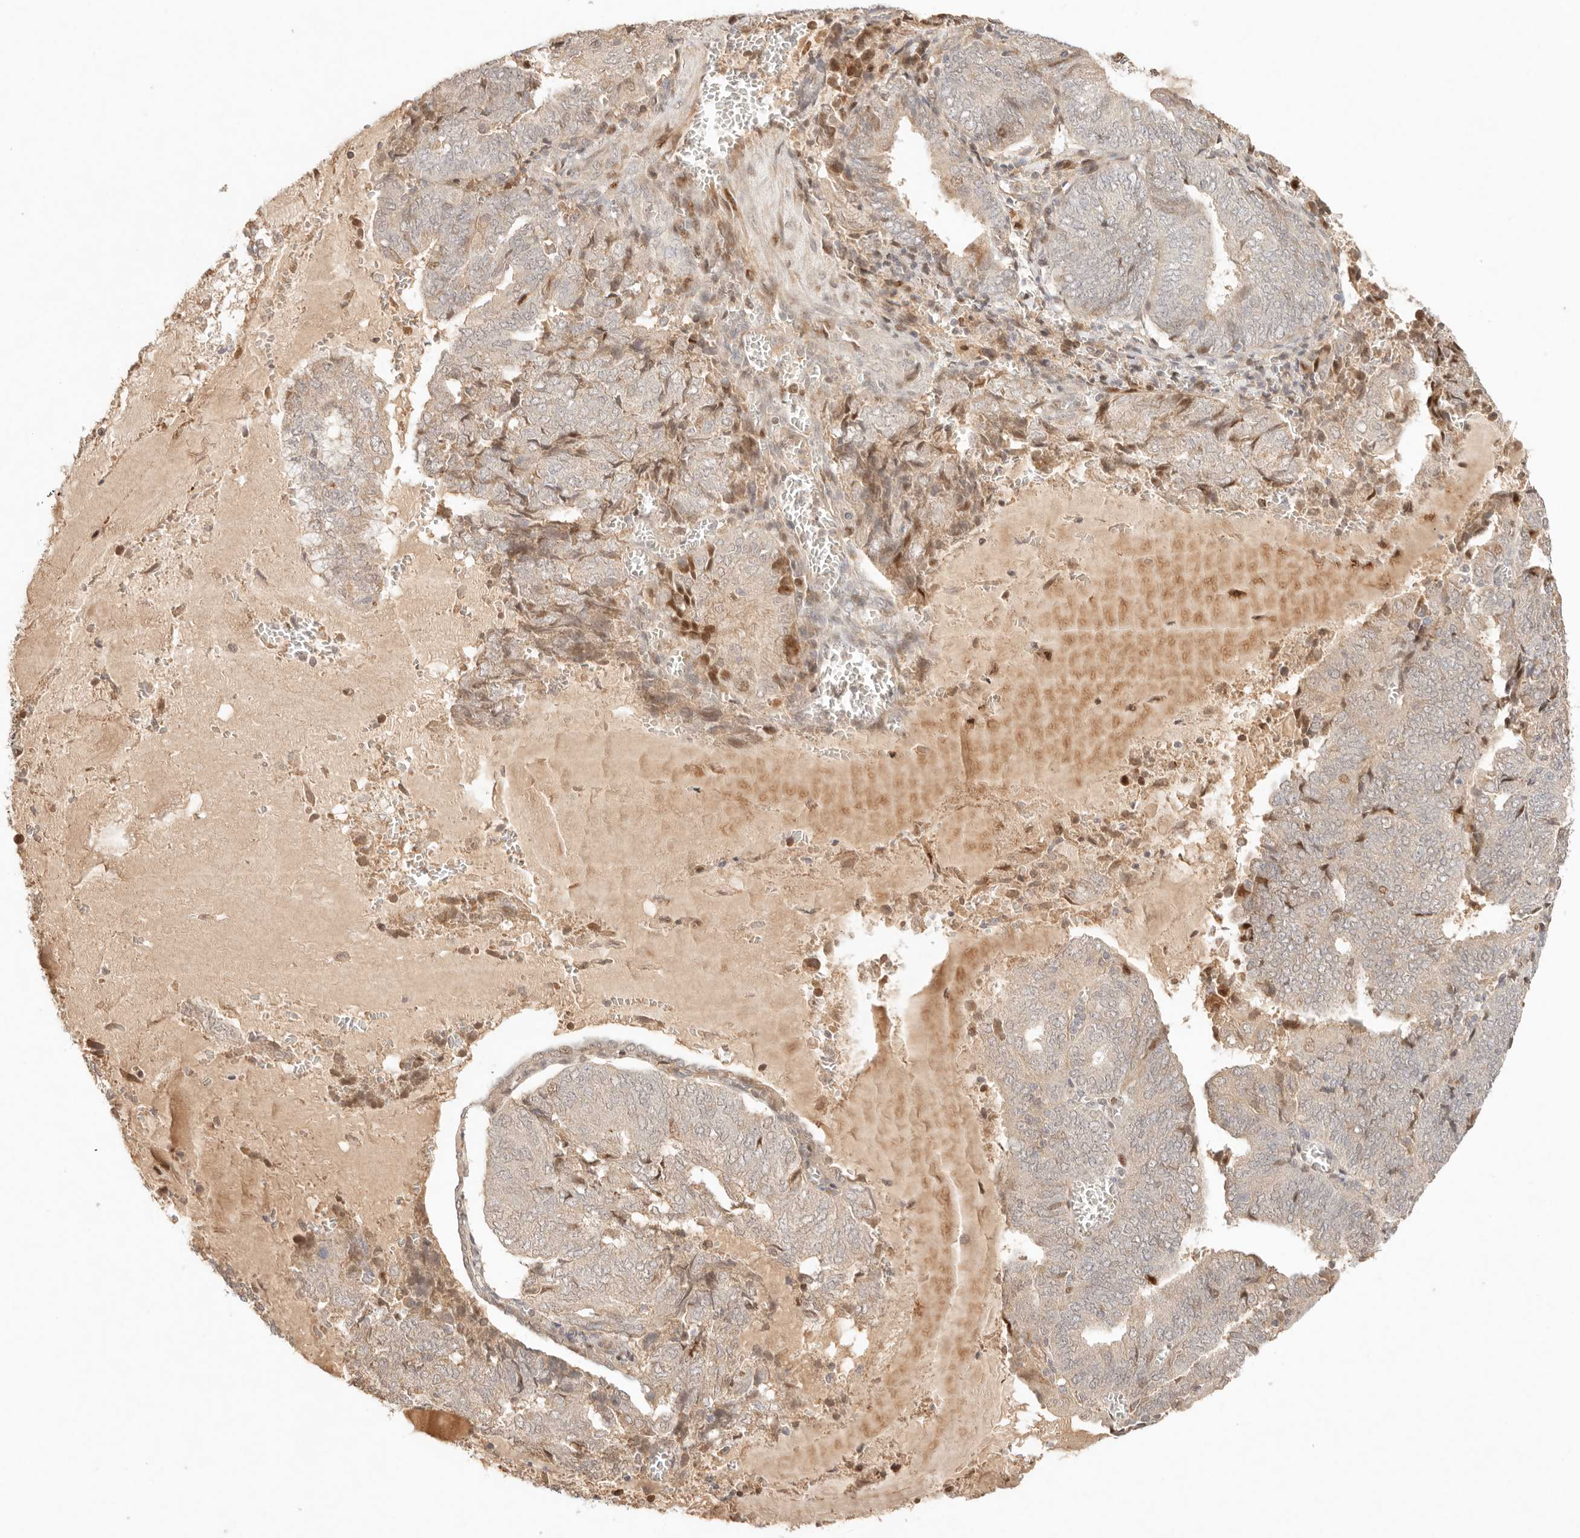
{"staining": {"intensity": "moderate", "quantity": "<25%", "location": "cytoplasmic/membranous,nuclear"}, "tissue": "endometrial cancer", "cell_type": "Tumor cells", "image_type": "cancer", "snomed": [{"axis": "morphology", "description": "Adenocarcinoma, NOS"}, {"axis": "topography", "description": "Endometrium"}], "caption": "Immunohistochemistry (IHC) of human endometrial adenocarcinoma shows low levels of moderate cytoplasmic/membranous and nuclear positivity in approximately <25% of tumor cells.", "gene": "PHLDA3", "patient": {"sex": "female", "age": 81}}